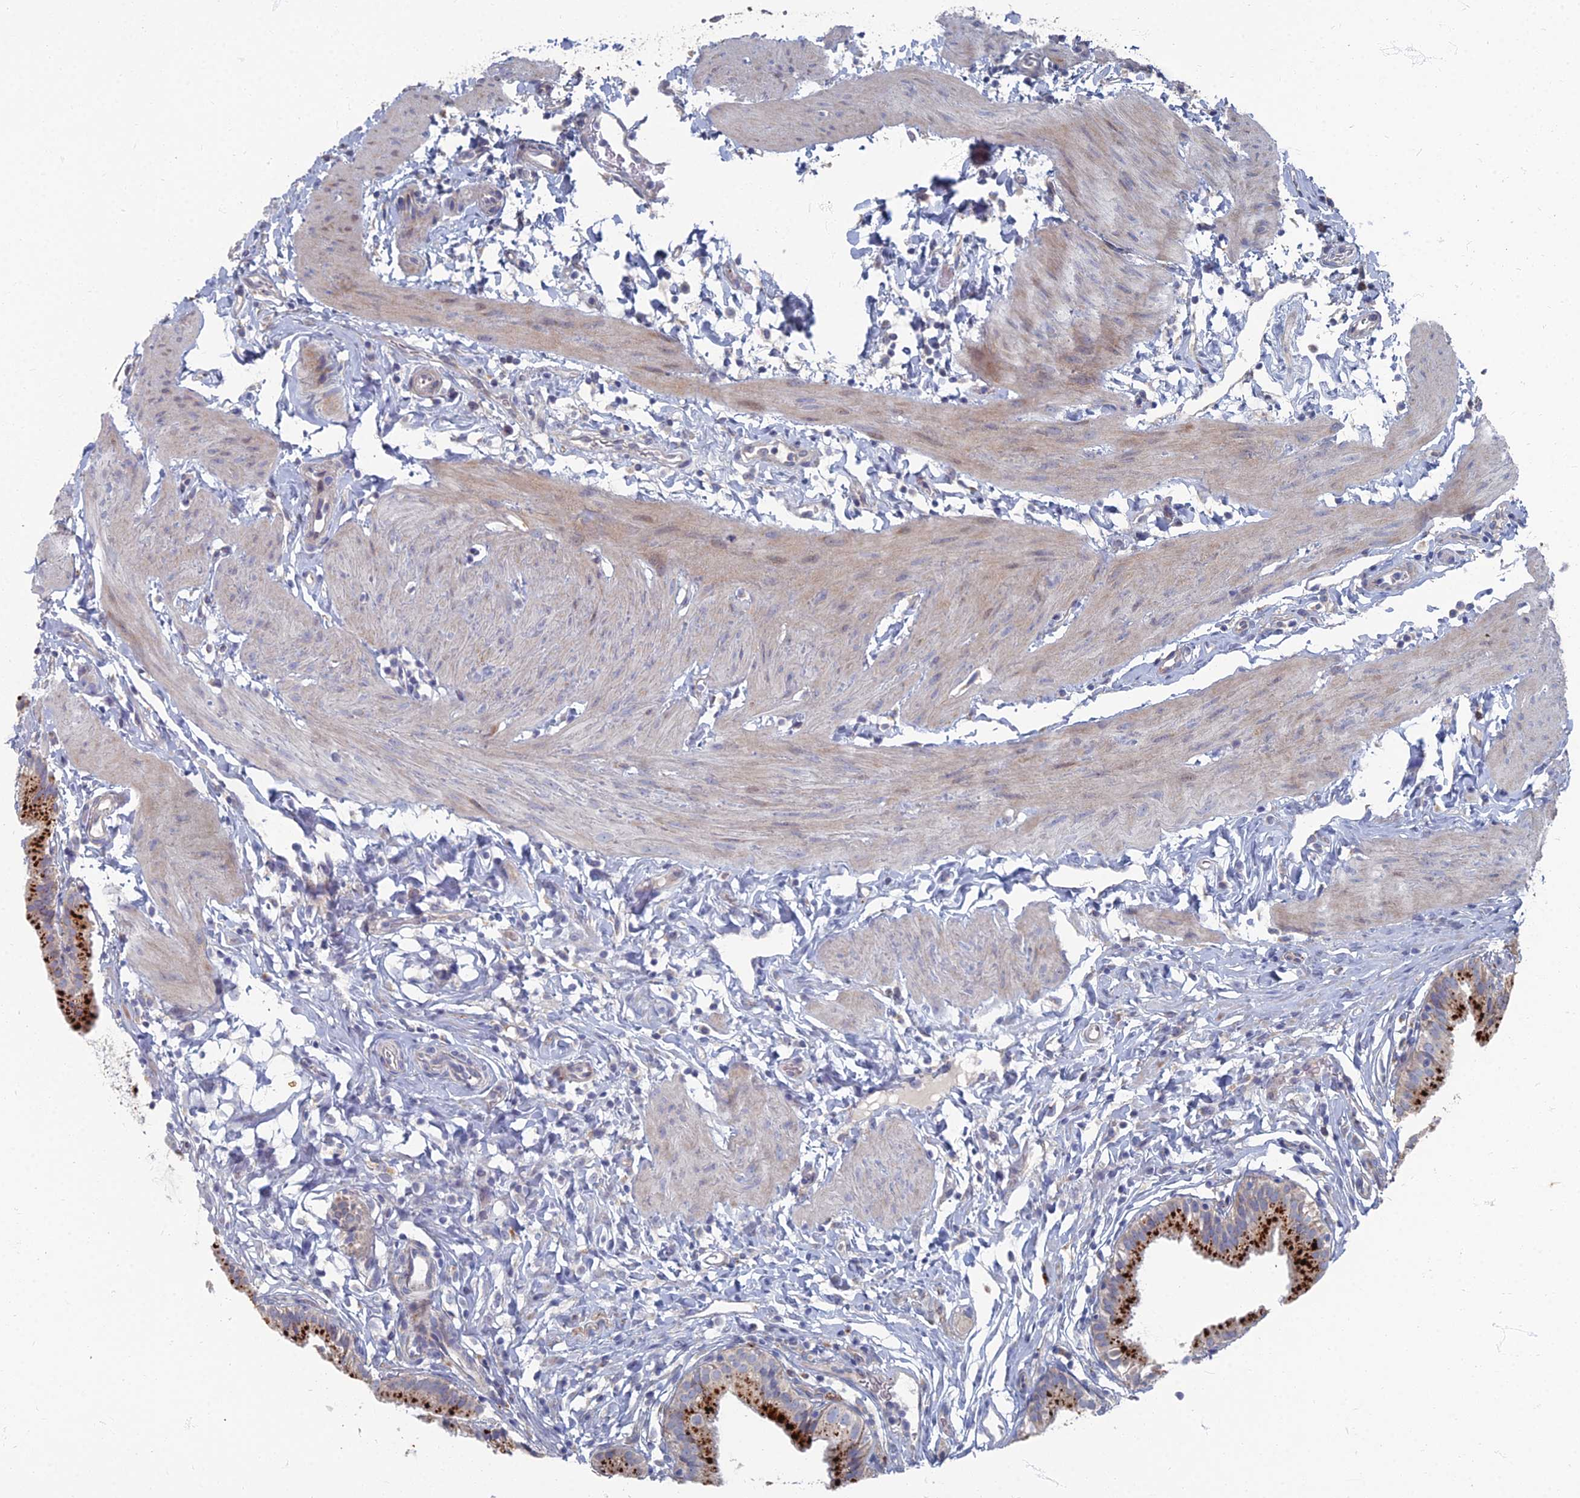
{"staining": {"intensity": "strong", "quantity": ">75%", "location": "cytoplasmic/membranous"}, "tissue": "gallbladder", "cell_type": "Glandular cells", "image_type": "normal", "snomed": [{"axis": "morphology", "description": "Normal tissue, NOS"}, {"axis": "topography", "description": "Gallbladder"}], "caption": "Glandular cells show high levels of strong cytoplasmic/membranous staining in approximately >75% of cells in unremarkable human gallbladder.", "gene": "TMEM128", "patient": {"sex": "female", "age": 46}}